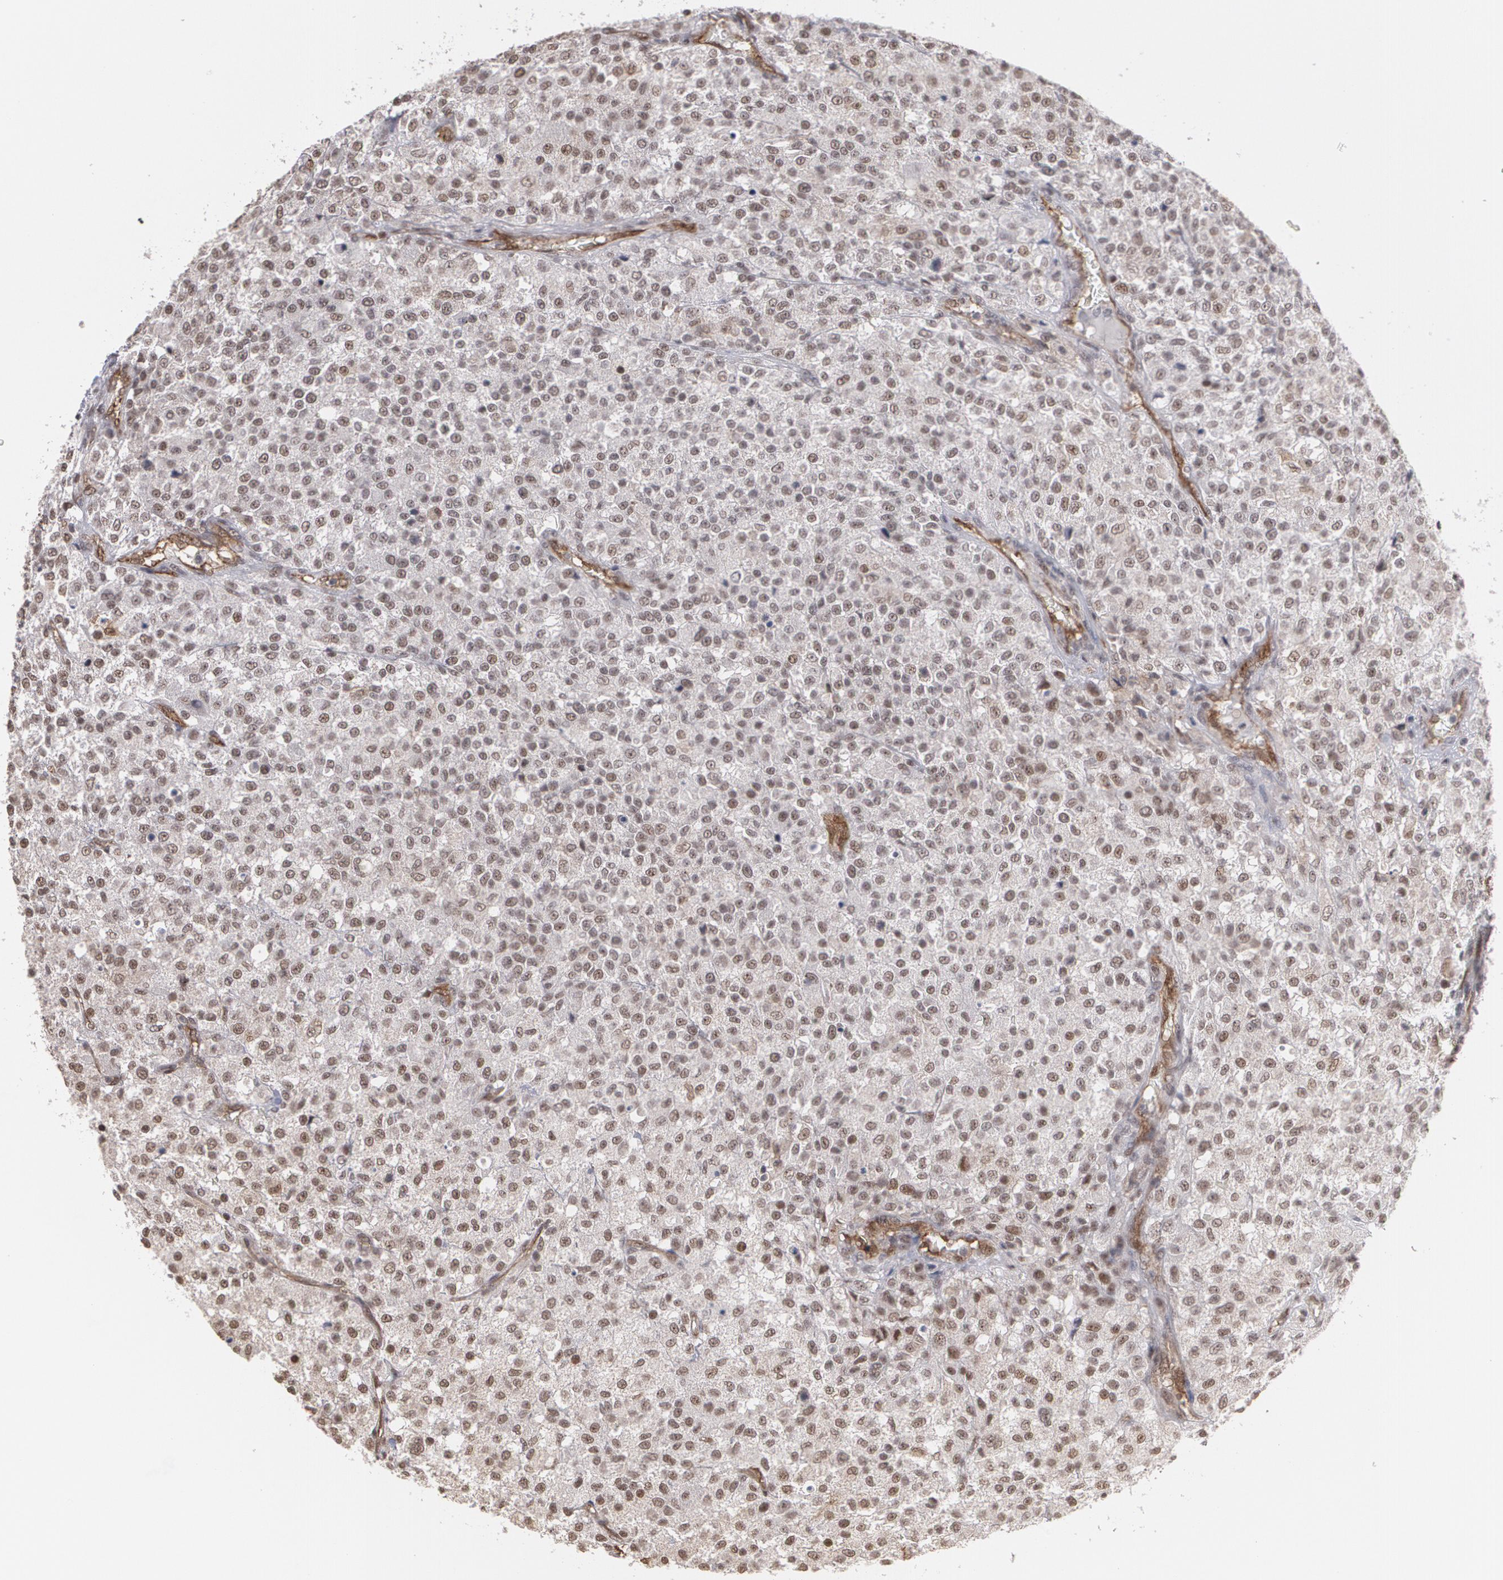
{"staining": {"intensity": "weak", "quantity": ">75%", "location": "nuclear"}, "tissue": "testis cancer", "cell_type": "Tumor cells", "image_type": "cancer", "snomed": [{"axis": "morphology", "description": "Seminoma, NOS"}, {"axis": "topography", "description": "Testis"}], "caption": "Immunohistochemical staining of testis seminoma reveals low levels of weak nuclear protein expression in about >75% of tumor cells. Using DAB (brown) and hematoxylin (blue) stains, captured at high magnification using brightfield microscopy.", "gene": "ZNF75A", "patient": {"sex": "male", "age": 59}}